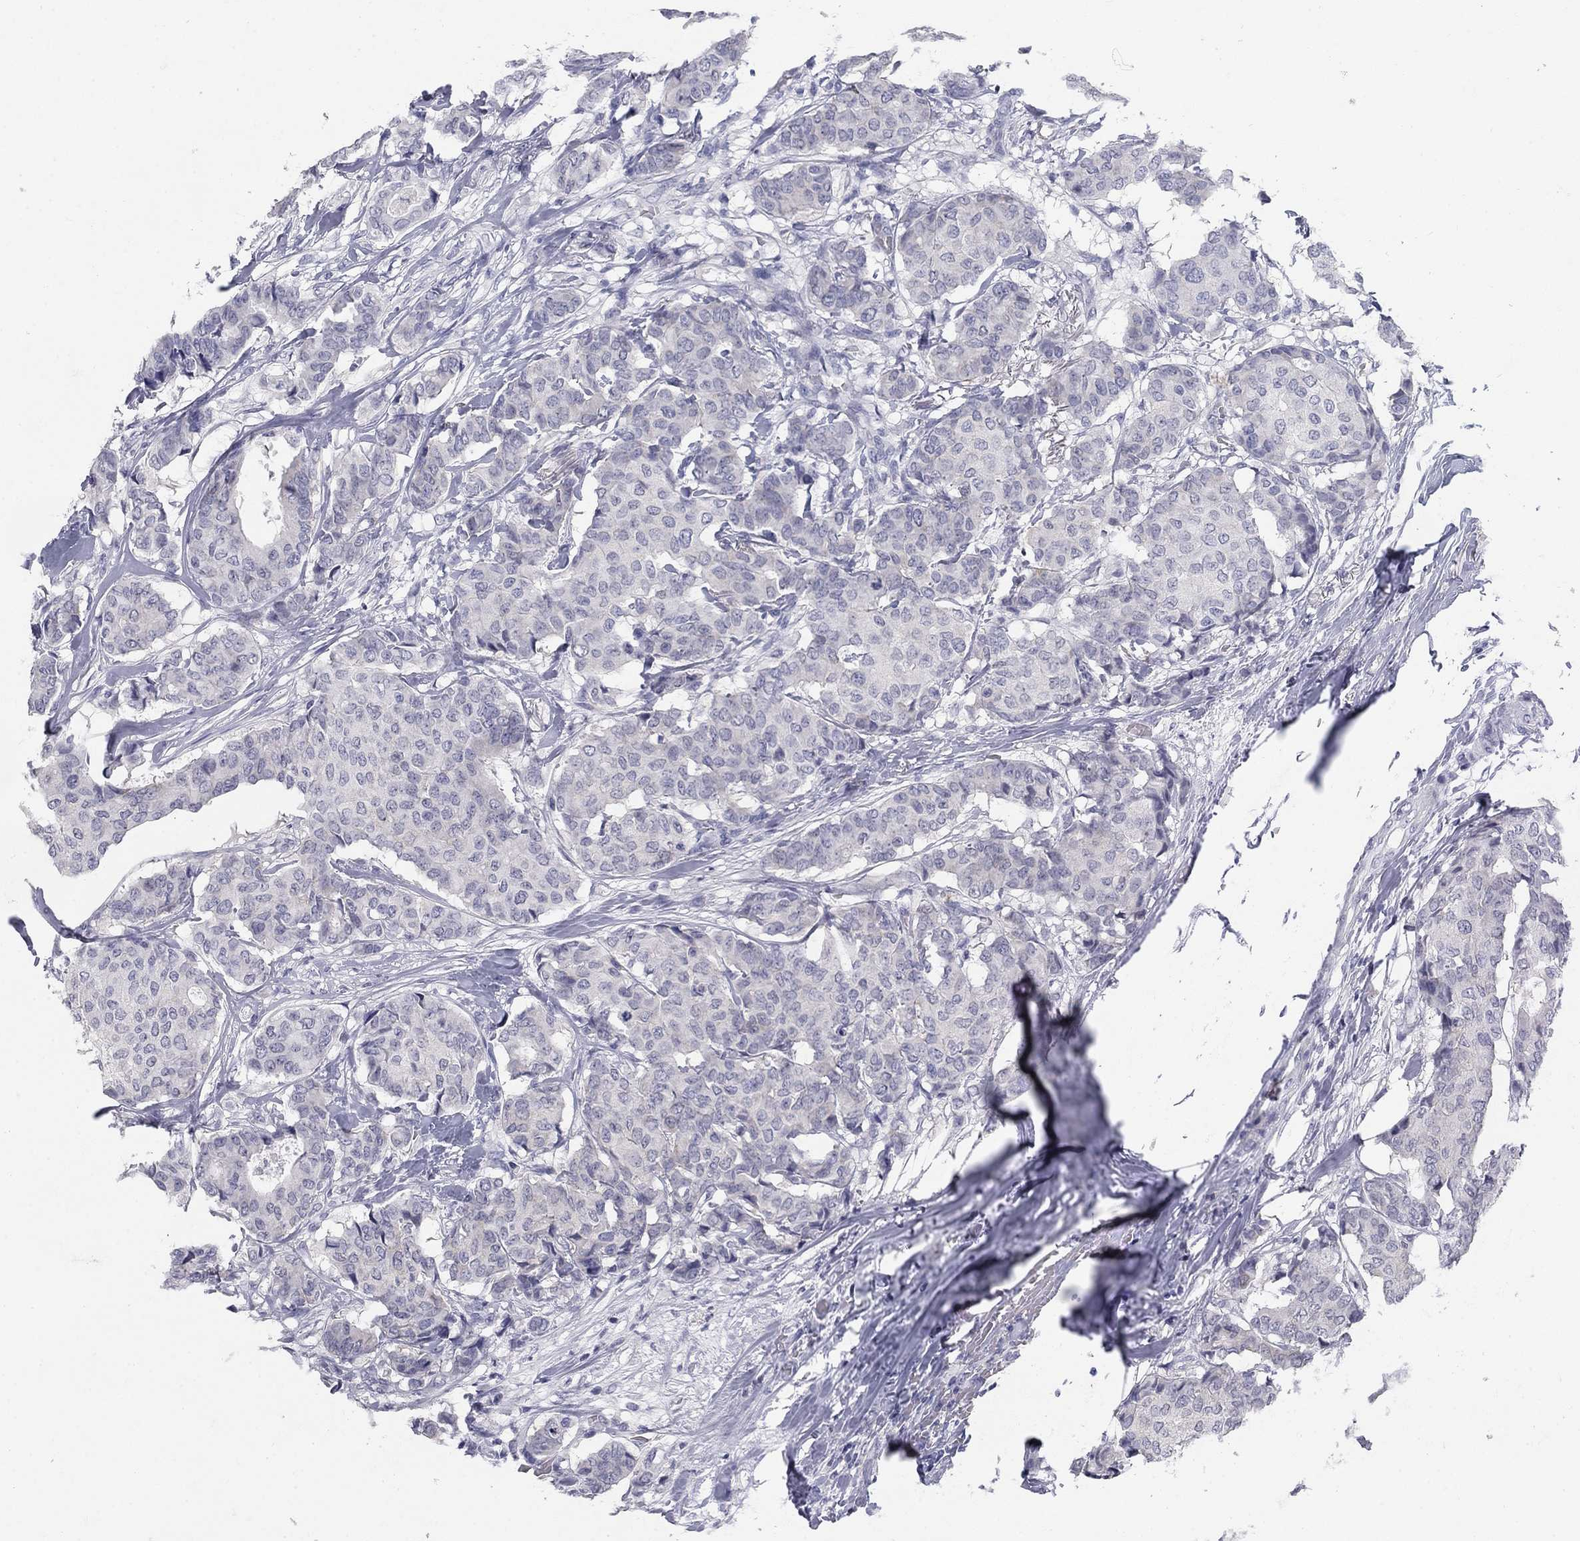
{"staining": {"intensity": "negative", "quantity": "none", "location": "none"}, "tissue": "breast cancer", "cell_type": "Tumor cells", "image_type": "cancer", "snomed": [{"axis": "morphology", "description": "Duct carcinoma"}, {"axis": "topography", "description": "Breast"}], "caption": "The immunohistochemistry (IHC) photomicrograph has no significant expression in tumor cells of breast invasive ductal carcinoma tissue.", "gene": "ELAVL4", "patient": {"sex": "female", "age": 75}}